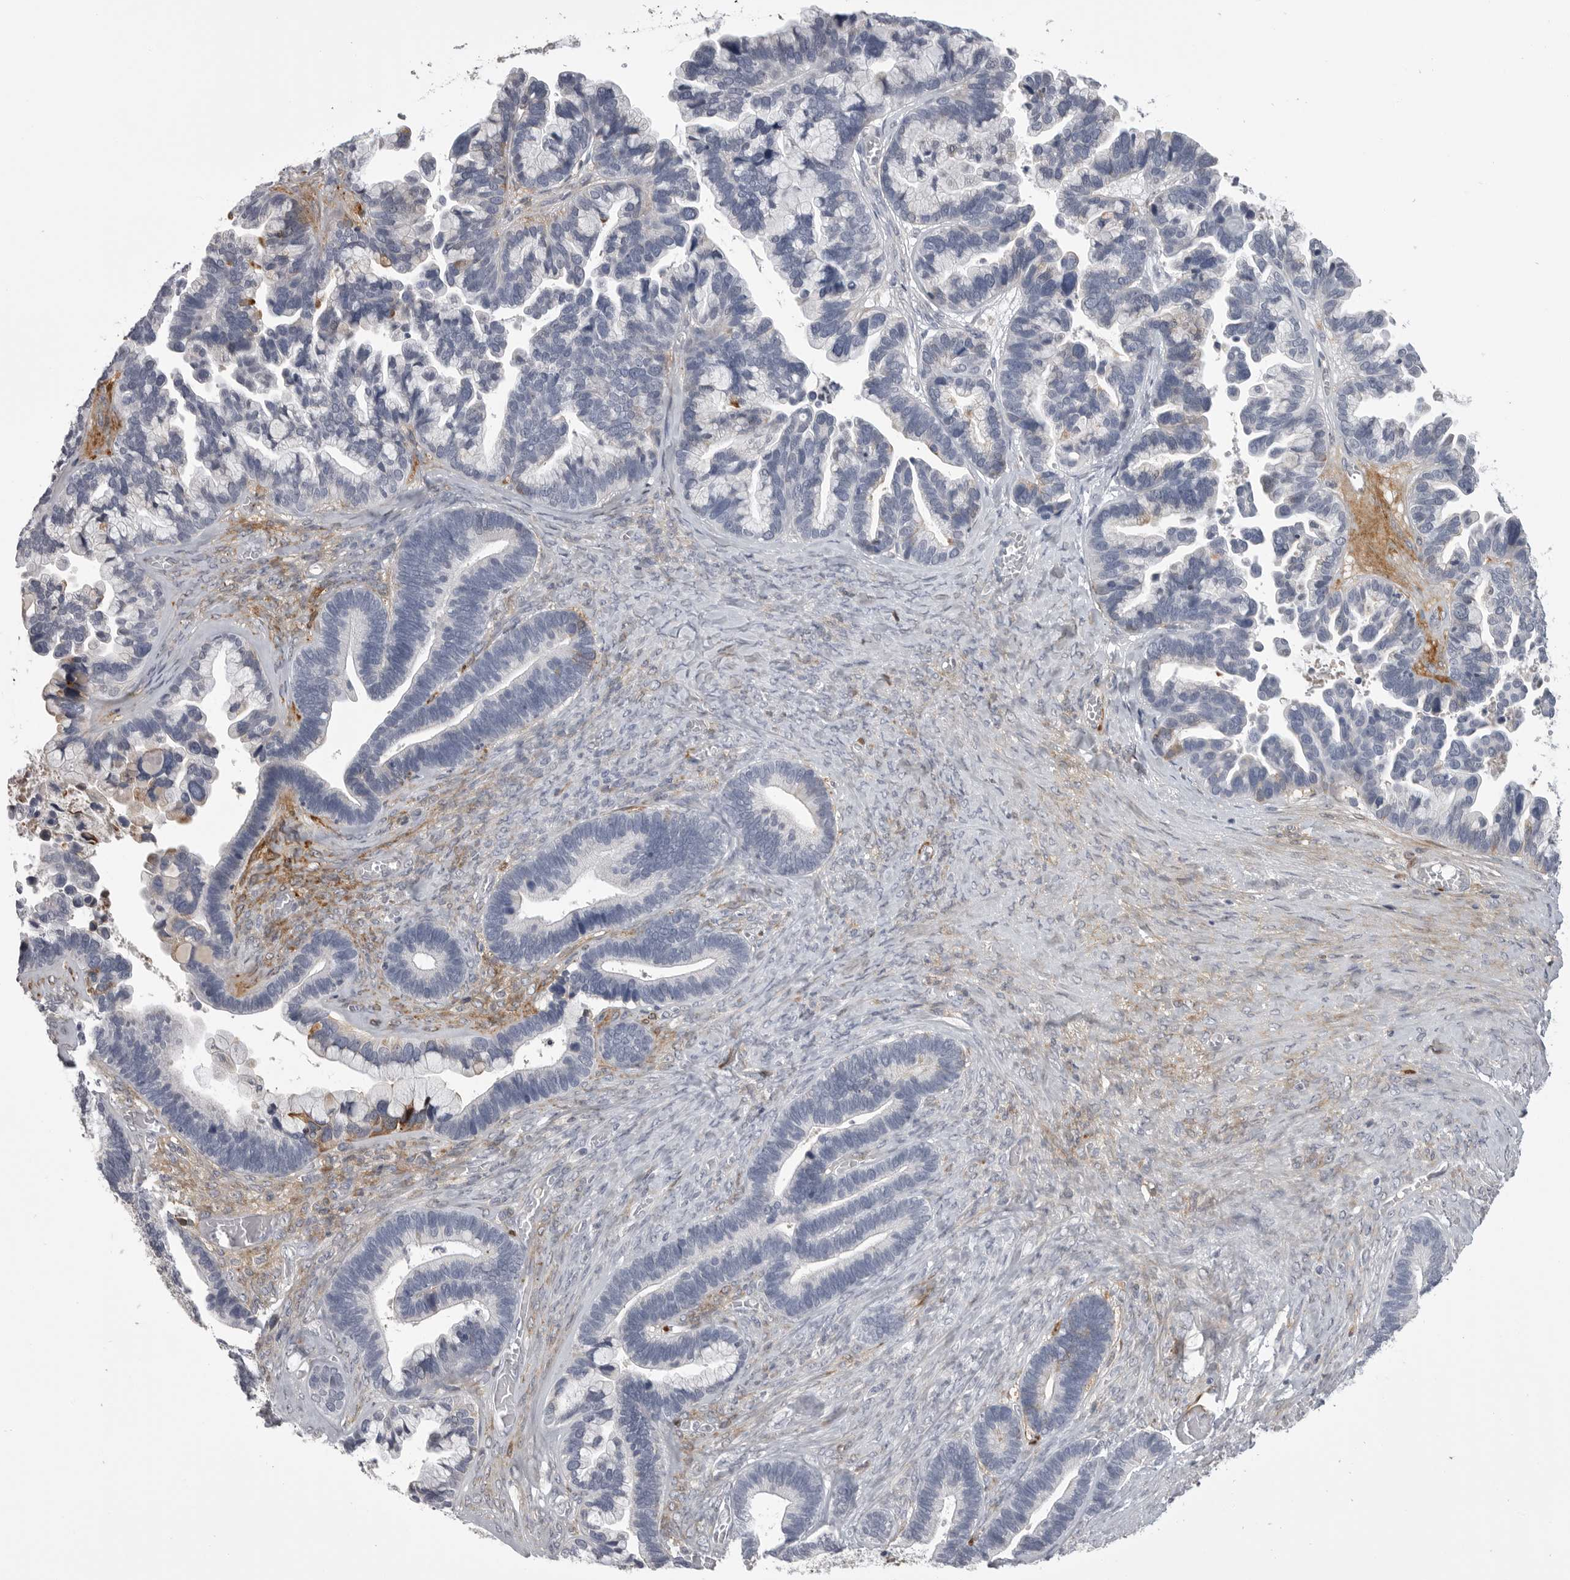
{"staining": {"intensity": "negative", "quantity": "none", "location": "none"}, "tissue": "ovarian cancer", "cell_type": "Tumor cells", "image_type": "cancer", "snomed": [{"axis": "morphology", "description": "Cystadenocarcinoma, serous, NOS"}, {"axis": "topography", "description": "Ovary"}], "caption": "Image shows no significant protein expression in tumor cells of ovarian cancer (serous cystadenocarcinoma). The staining is performed using DAB (3,3'-diaminobenzidine) brown chromogen with nuclei counter-stained in using hematoxylin.", "gene": "SERPING1", "patient": {"sex": "female", "age": 56}}